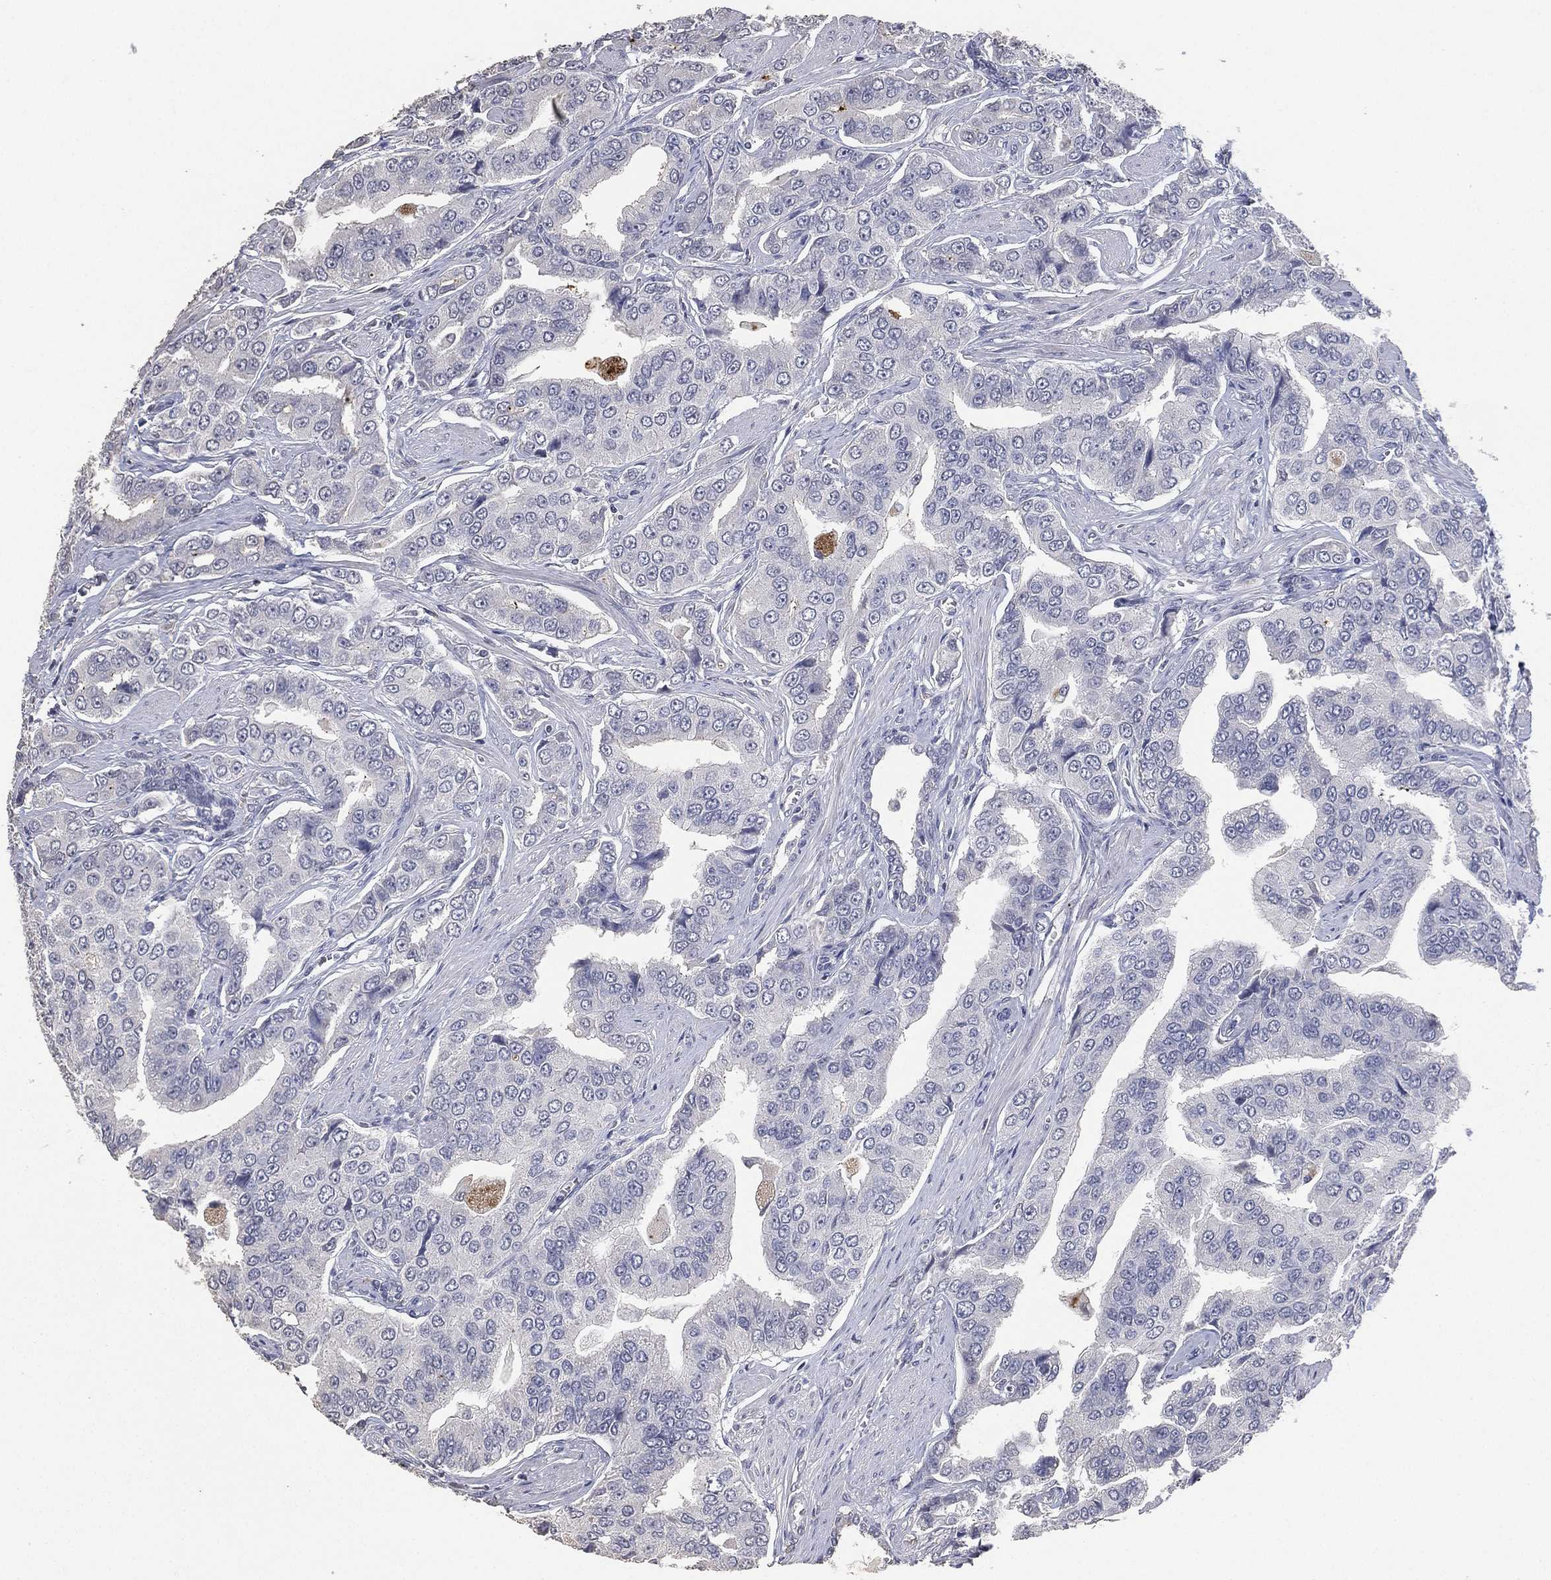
{"staining": {"intensity": "negative", "quantity": "none", "location": "none"}, "tissue": "prostate cancer", "cell_type": "Tumor cells", "image_type": "cancer", "snomed": [{"axis": "morphology", "description": "Adenocarcinoma, NOS"}, {"axis": "topography", "description": "Prostate and seminal vesicle, NOS"}, {"axis": "topography", "description": "Prostate"}], "caption": "The photomicrograph reveals no staining of tumor cells in prostate cancer (adenocarcinoma).", "gene": "DSG1", "patient": {"sex": "male", "age": 69}}